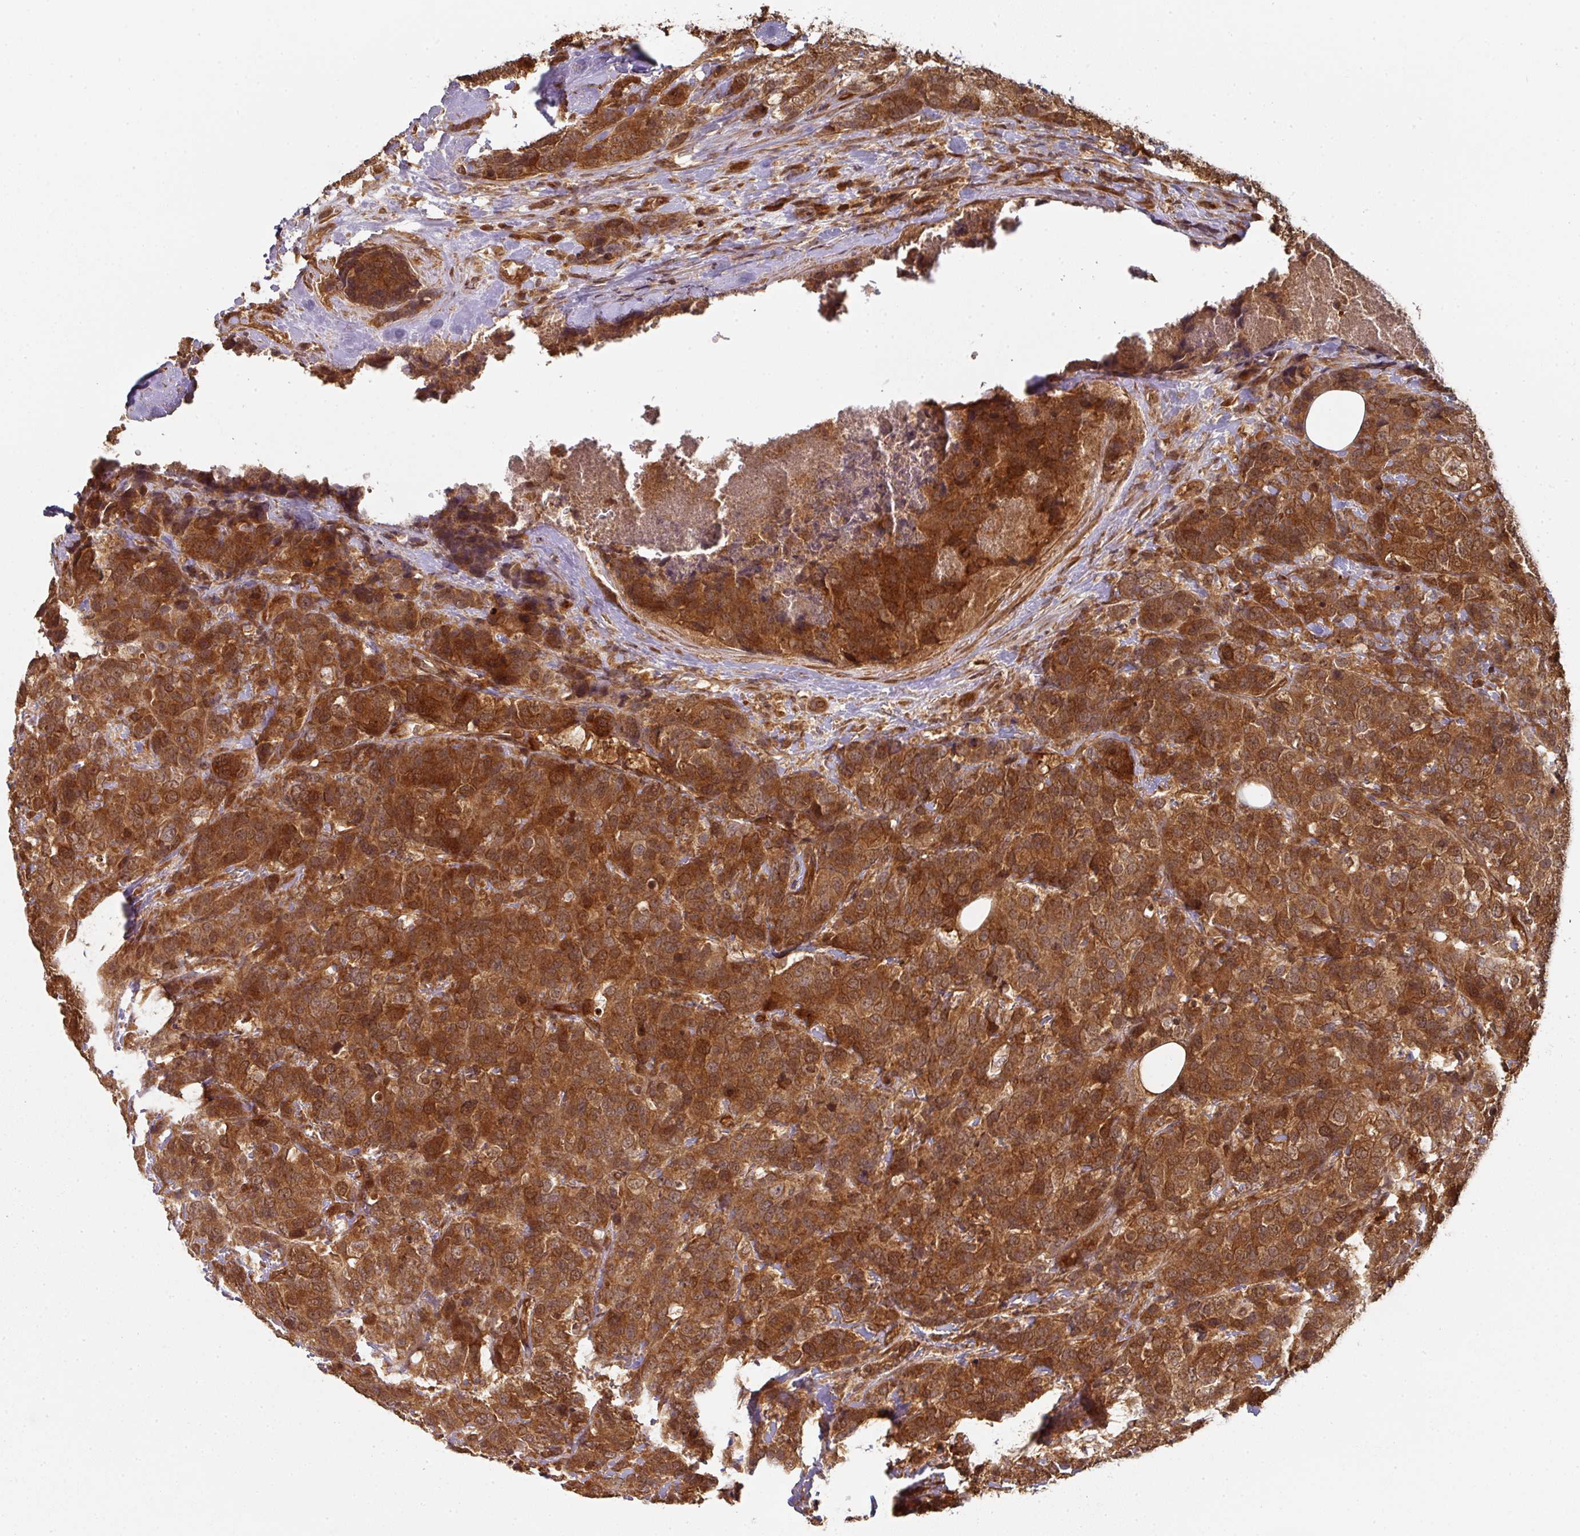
{"staining": {"intensity": "strong", "quantity": ">75%", "location": "cytoplasmic/membranous"}, "tissue": "breast cancer", "cell_type": "Tumor cells", "image_type": "cancer", "snomed": [{"axis": "morphology", "description": "Lobular carcinoma"}, {"axis": "topography", "description": "Breast"}], "caption": "Human lobular carcinoma (breast) stained with a protein marker demonstrates strong staining in tumor cells.", "gene": "EIF4EBP2", "patient": {"sex": "female", "age": 59}}